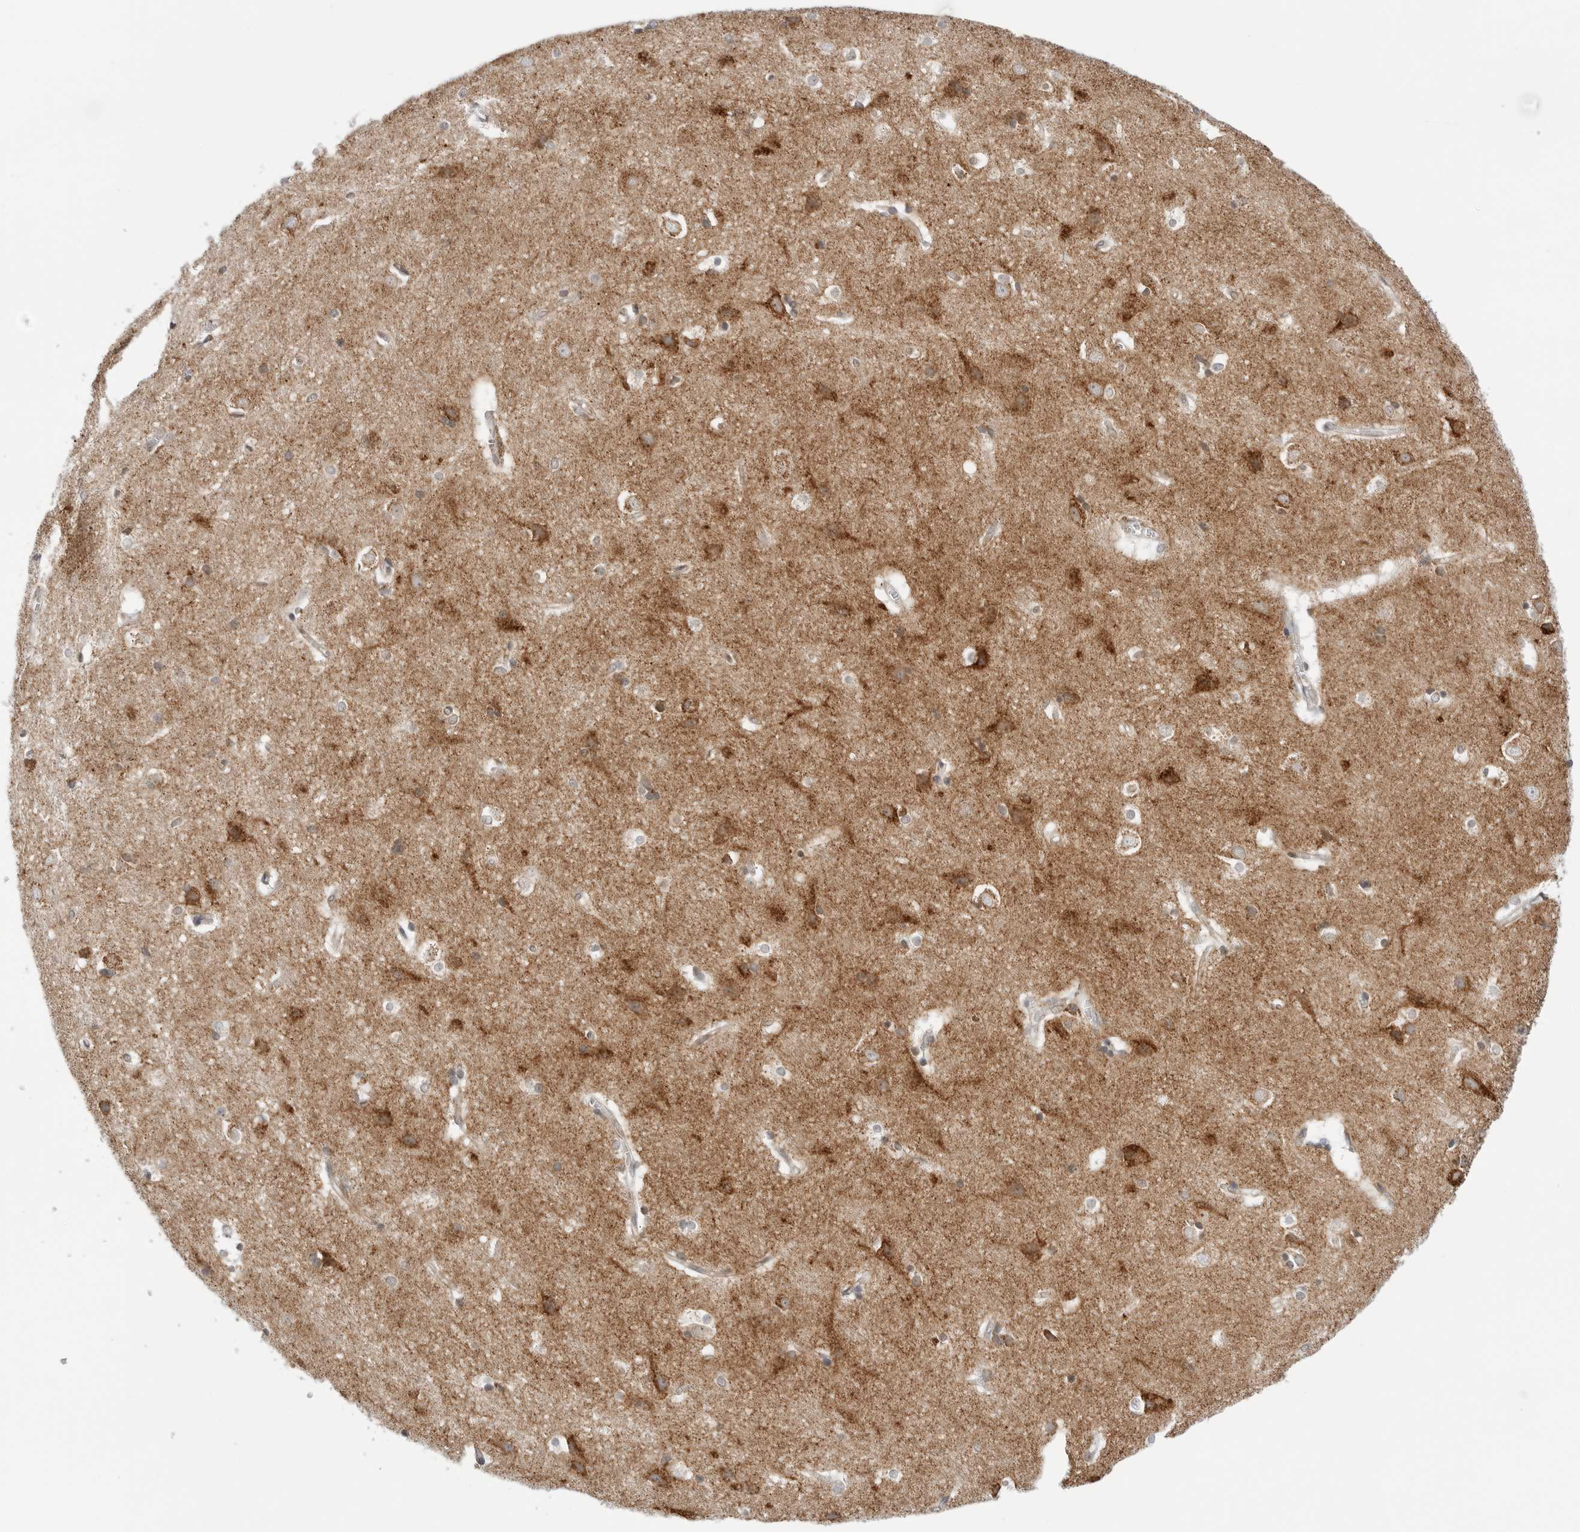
{"staining": {"intensity": "weak", "quantity": ">75%", "location": "cytoplasmic/membranous"}, "tissue": "cerebral cortex", "cell_type": "Endothelial cells", "image_type": "normal", "snomed": [{"axis": "morphology", "description": "Normal tissue, NOS"}, {"axis": "topography", "description": "Cerebral cortex"}], "caption": "Immunohistochemical staining of normal cerebral cortex demonstrates >75% levels of weak cytoplasmic/membranous protein expression in approximately >75% of endothelial cells. (brown staining indicates protein expression, while blue staining denotes nuclei).", "gene": "ATP5IF1", "patient": {"sex": "male", "age": 54}}